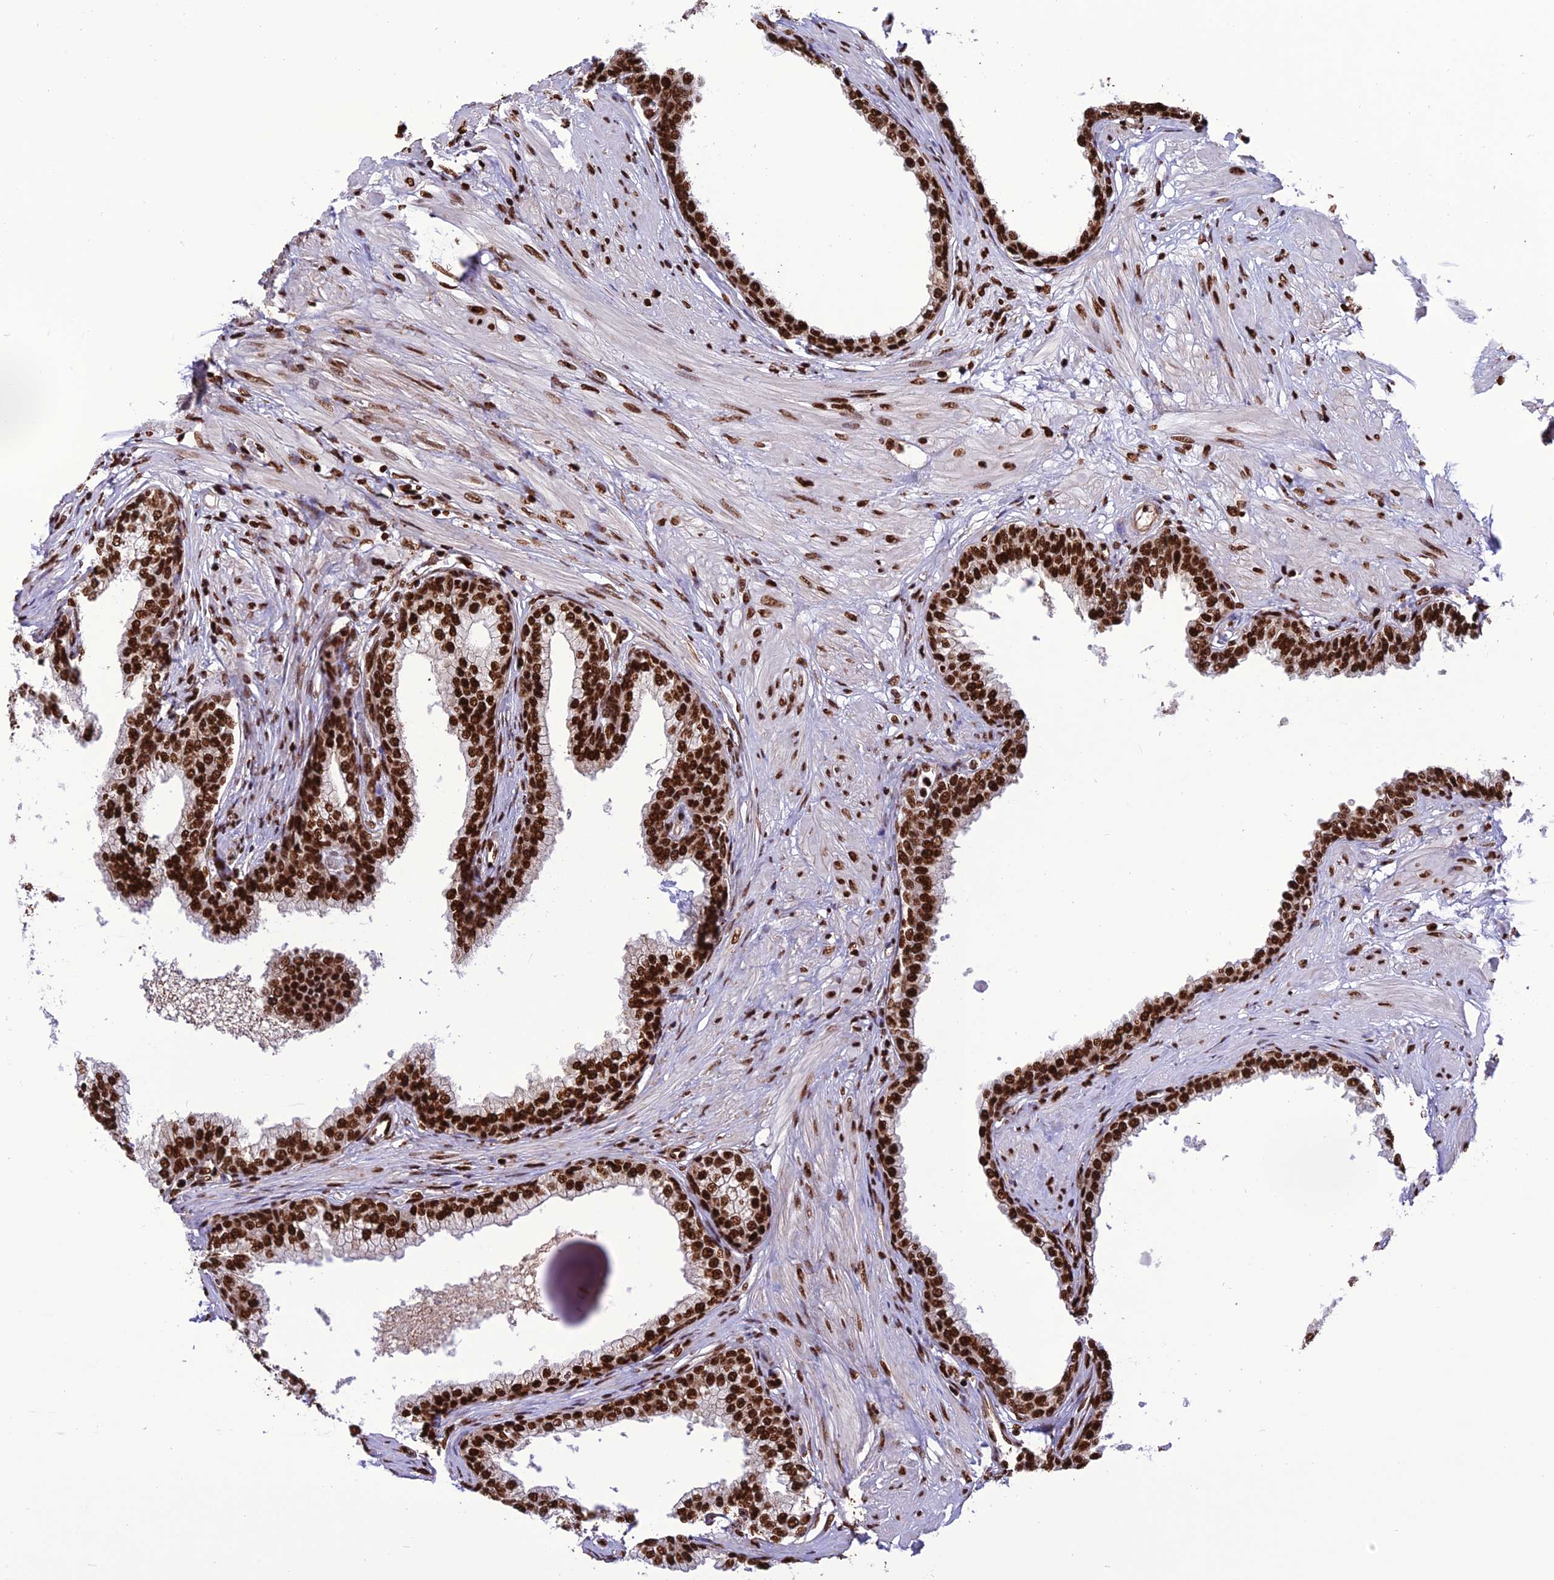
{"staining": {"intensity": "strong", "quantity": ">75%", "location": "nuclear"}, "tissue": "prostate", "cell_type": "Glandular cells", "image_type": "normal", "snomed": [{"axis": "morphology", "description": "Normal tissue, NOS"}, {"axis": "morphology", "description": "Urothelial carcinoma, Low grade"}, {"axis": "topography", "description": "Urinary bladder"}, {"axis": "topography", "description": "Prostate"}], "caption": "Benign prostate demonstrates strong nuclear expression in approximately >75% of glandular cells, visualized by immunohistochemistry. (DAB IHC with brightfield microscopy, high magnification).", "gene": "INO80E", "patient": {"sex": "male", "age": 60}}